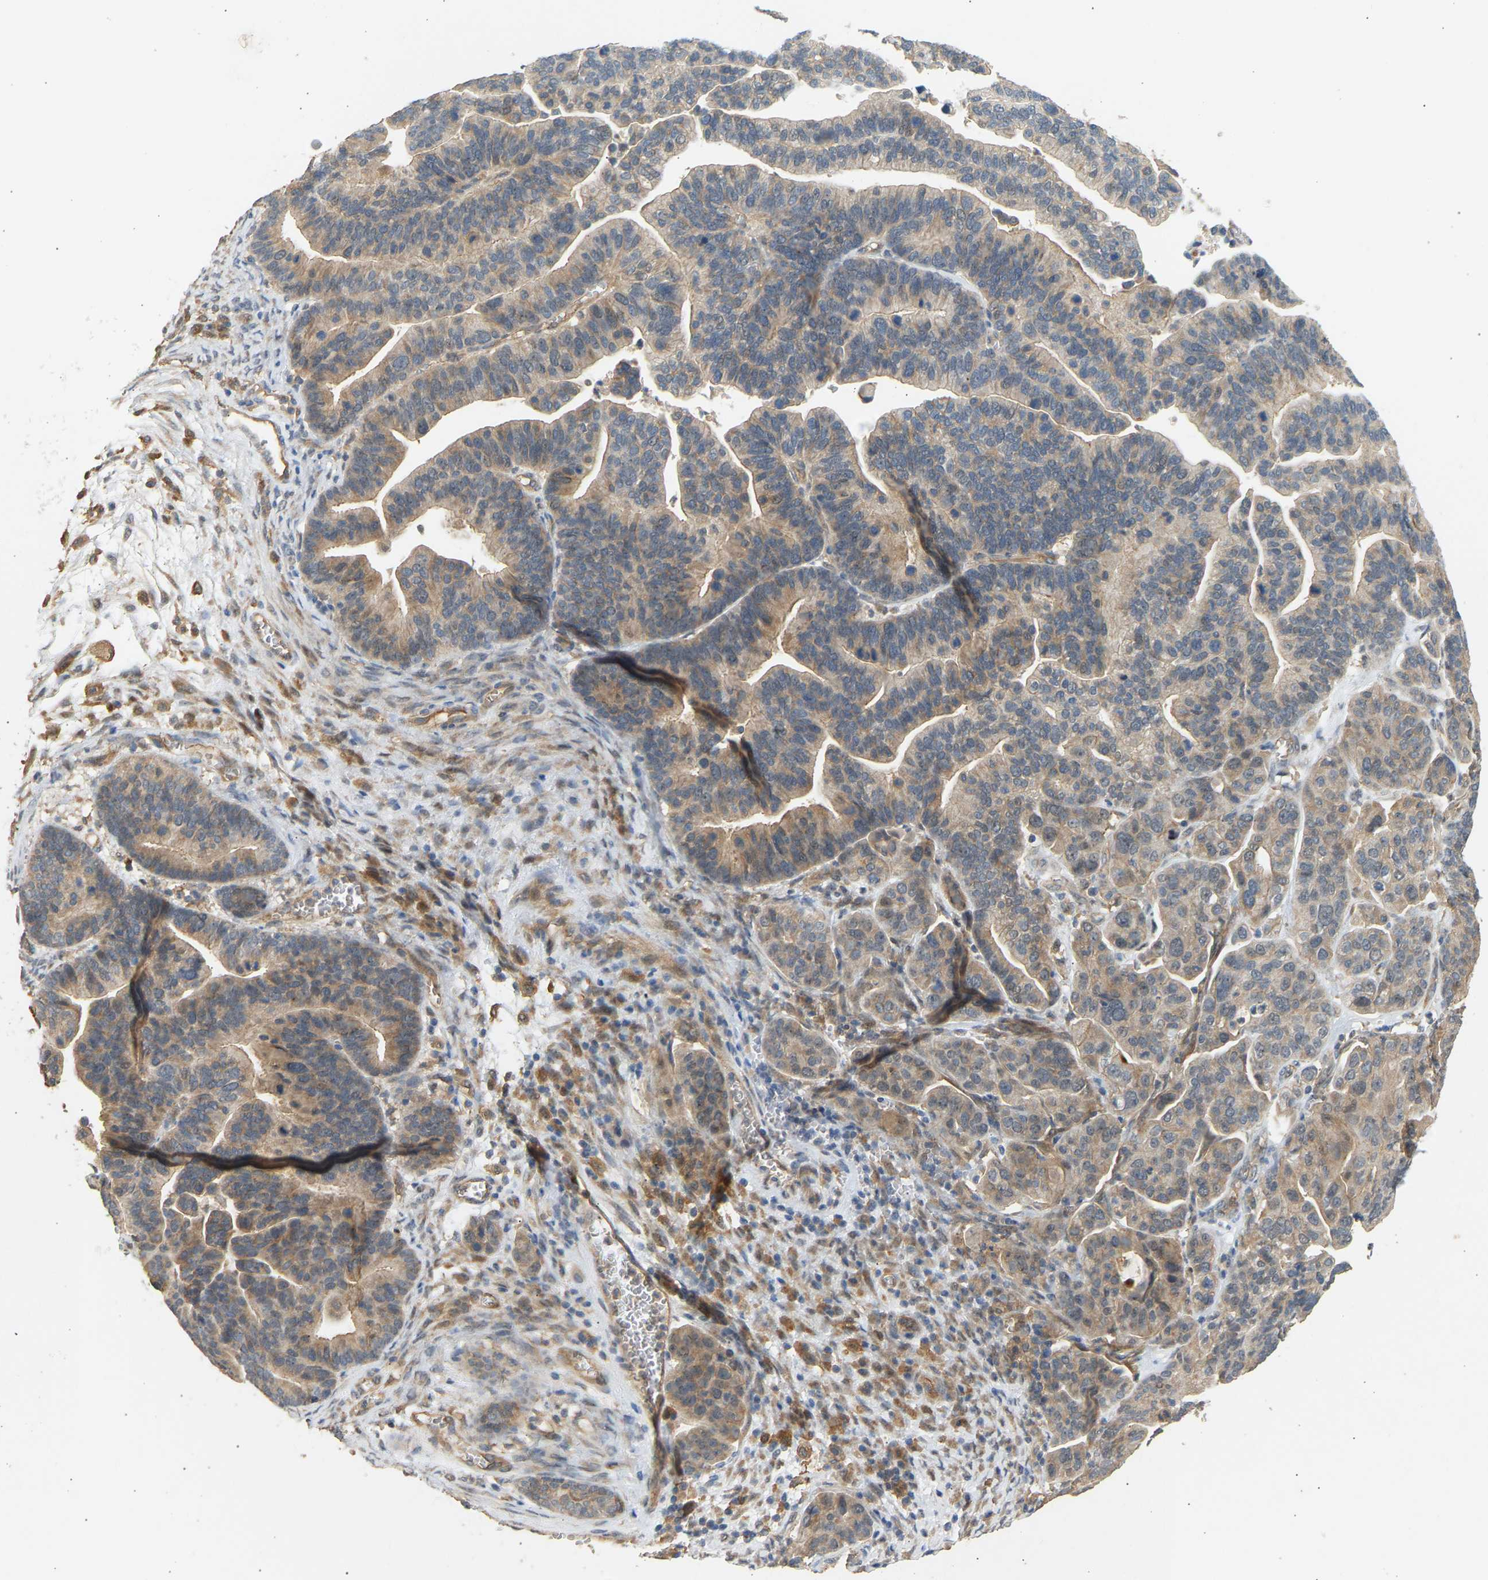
{"staining": {"intensity": "moderate", "quantity": "25%-75%", "location": "cytoplasmic/membranous"}, "tissue": "ovarian cancer", "cell_type": "Tumor cells", "image_type": "cancer", "snomed": [{"axis": "morphology", "description": "Cystadenocarcinoma, serous, NOS"}, {"axis": "topography", "description": "Ovary"}], "caption": "DAB immunohistochemical staining of ovarian cancer (serous cystadenocarcinoma) exhibits moderate cytoplasmic/membranous protein expression in approximately 25%-75% of tumor cells.", "gene": "RGL1", "patient": {"sex": "female", "age": 56}}